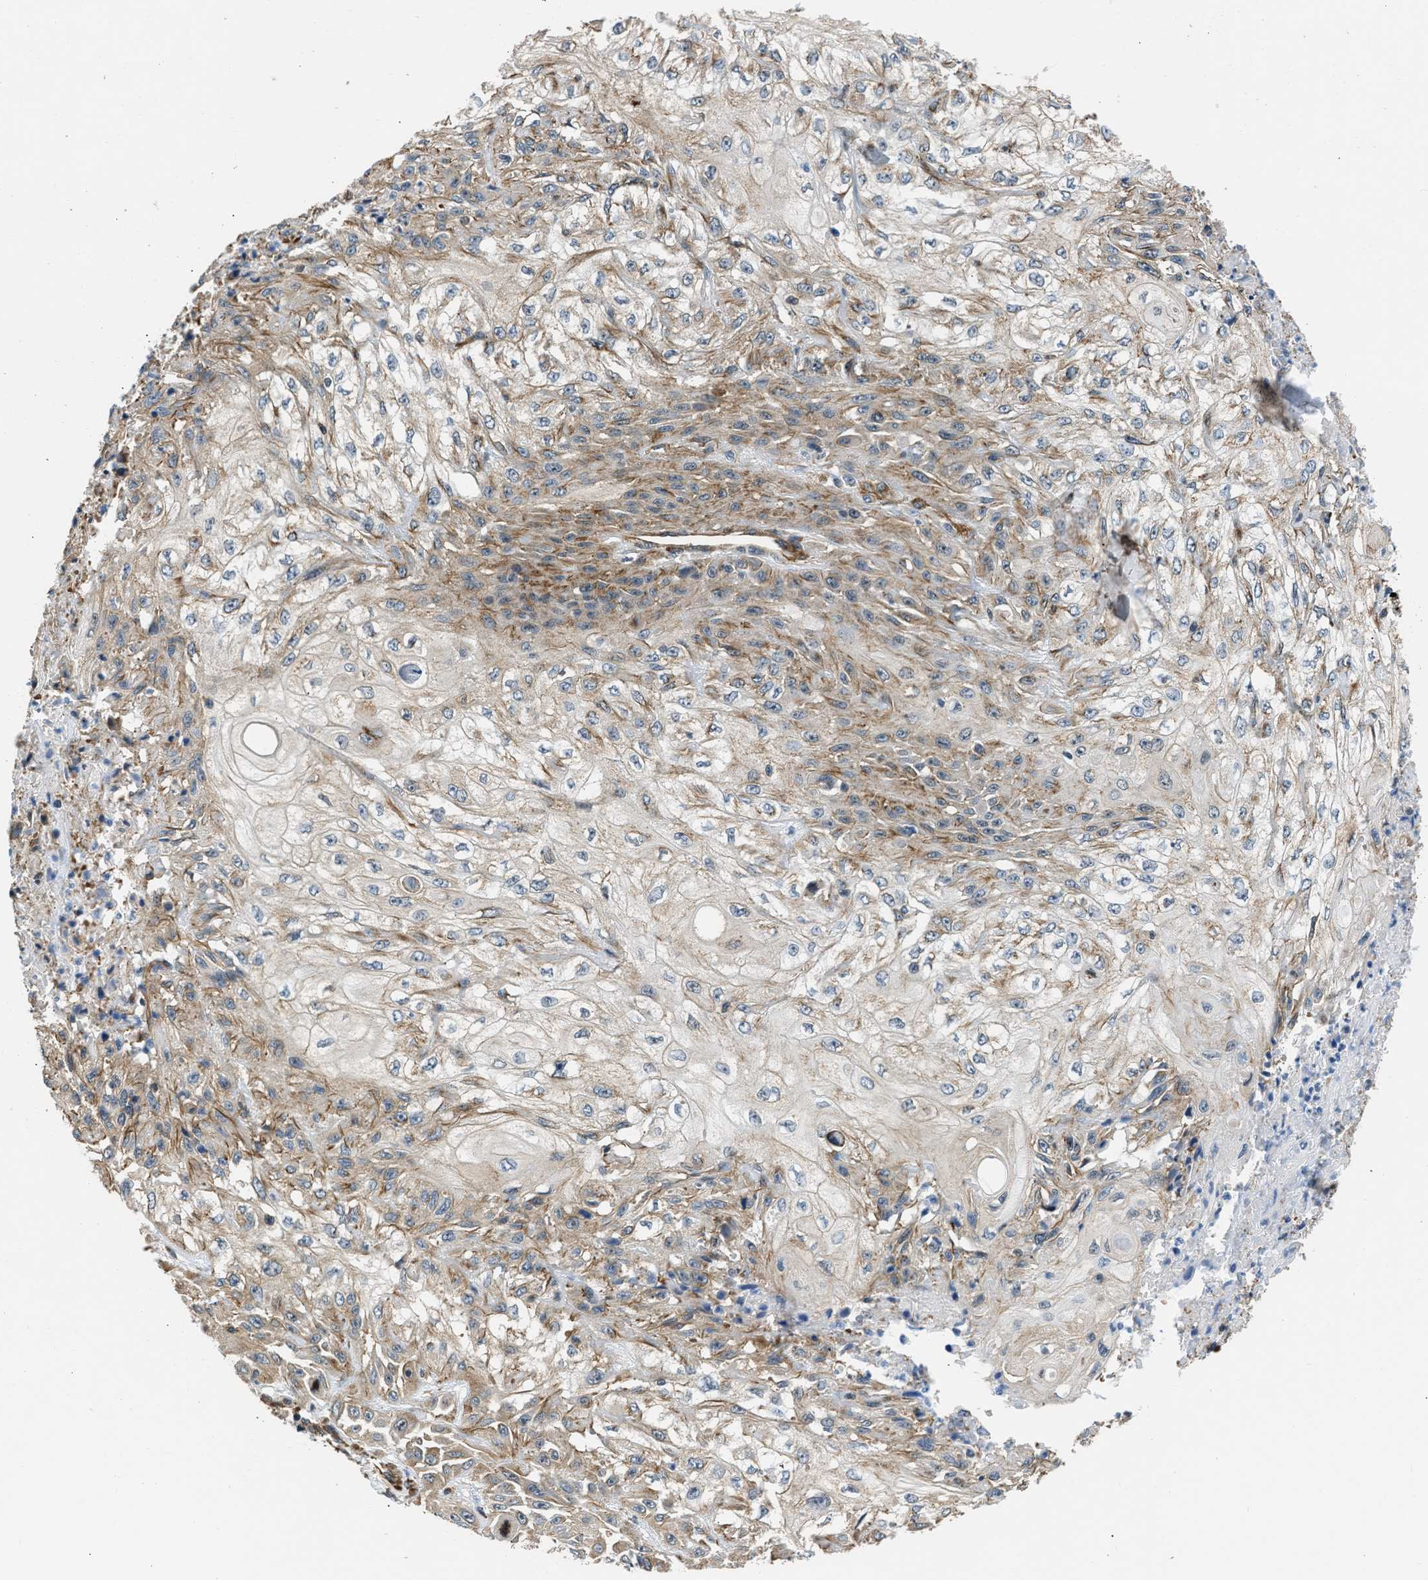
{"staining": {"intensity": "moderate", "quantity": "25%-75%", "location": "cytoplasmic/membranous"}, "tissue": "skin cancer", "cell_type": "Tumor cells", "image_type": "cancer", "snomed": [{"axis": "morphology", "description": "Squamous cell carcinoma, NOS"}, {"axis": "morphology", "description": "Squamous cell carcinoma, metastatic, NOS"}, {"axis": "topography", "description": "Skin"}, {"axis": "topography", "description": "Lymph node"}], "caption": "There is medium levels of moderate cytoplasmic/membranous expression in tumor cells of skin cancer (squamous cell carcinoma), as demonstrated by immunohistochemical staining (brown color).", "gene": "SEPTIN2", "patient": {"sex": "male", "age": 75}}